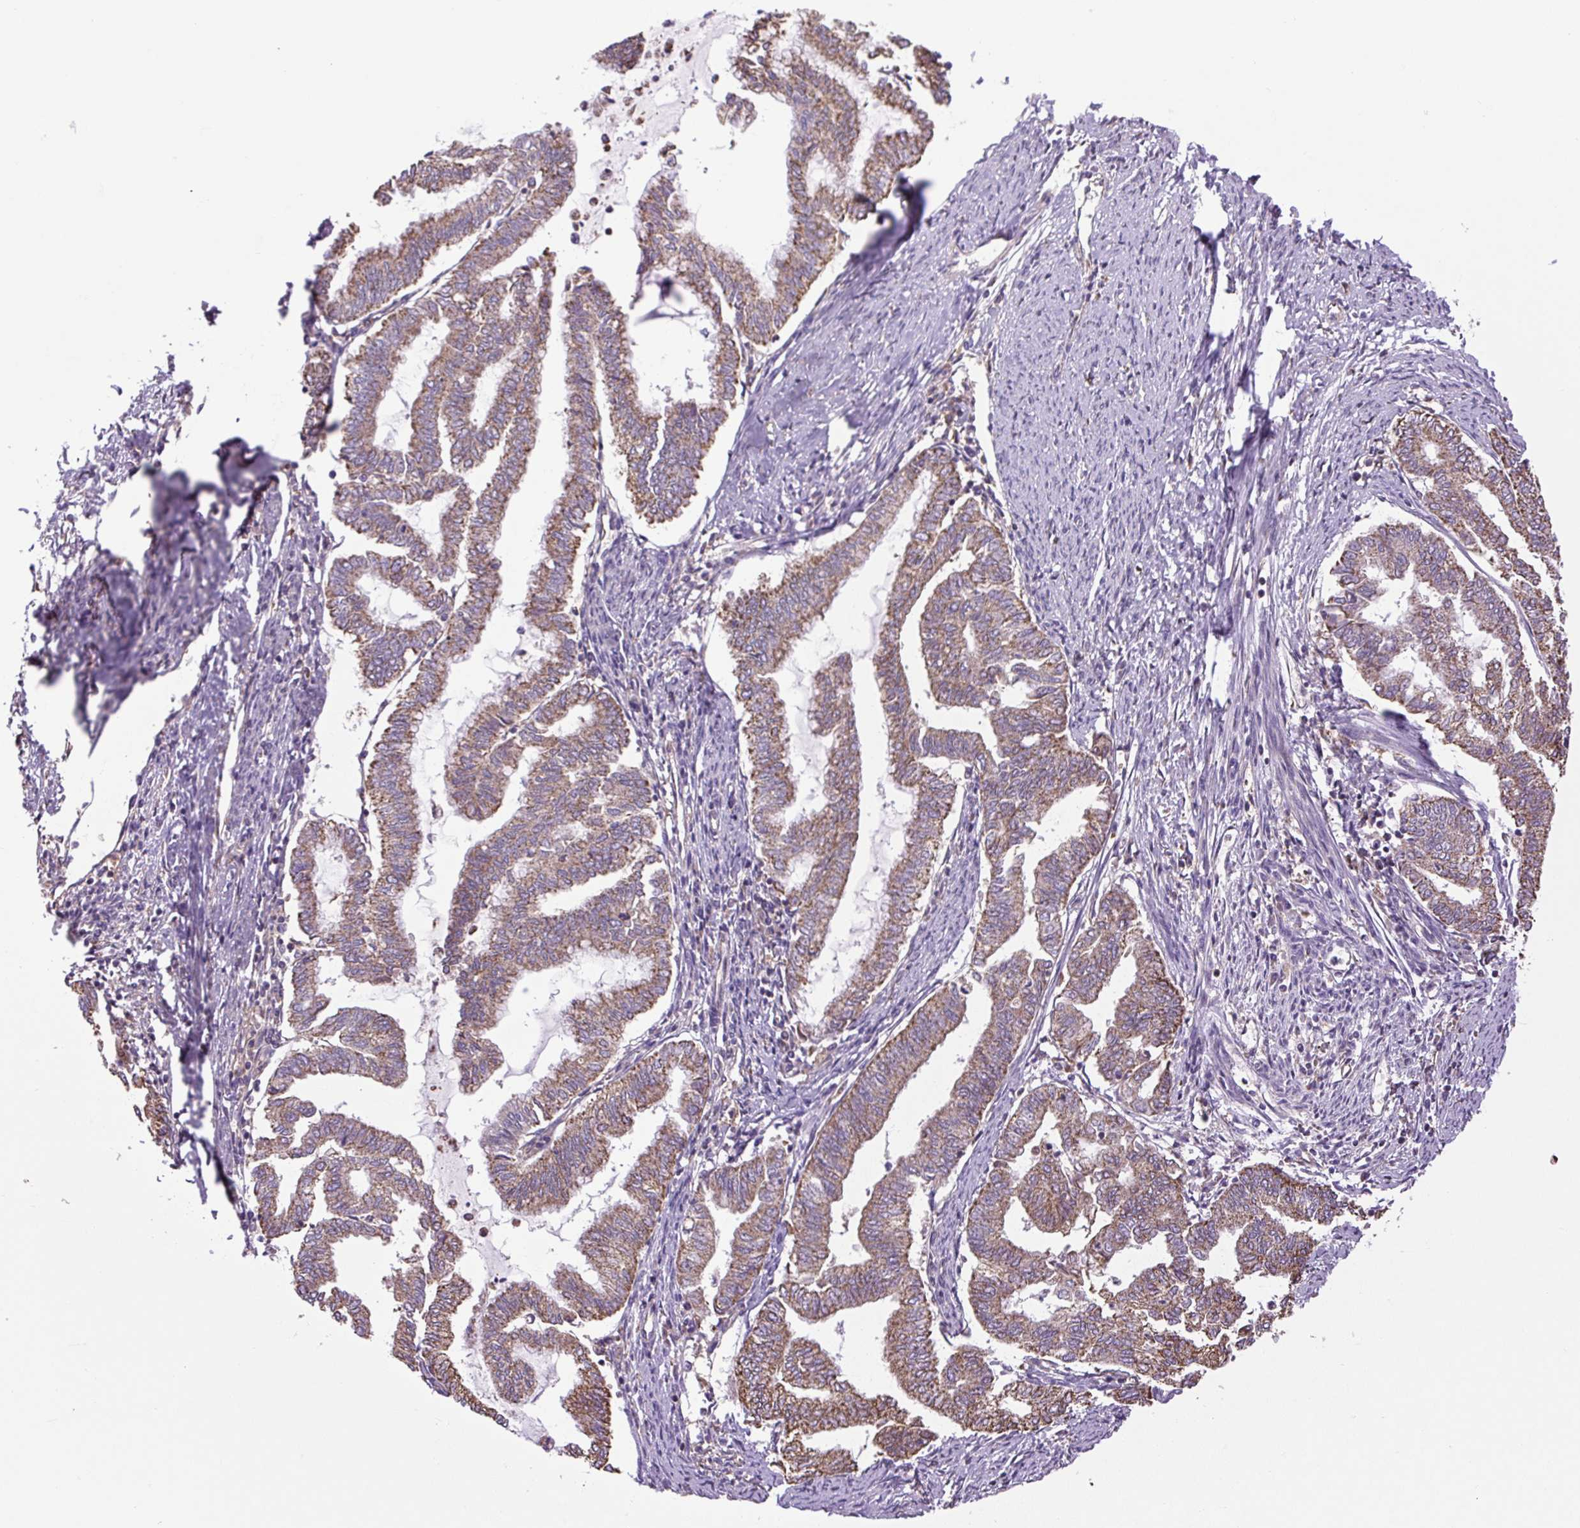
{"staining": {"intensity": "moderate", "quantity": ">75%", "location": "cytoplasmic/membranous"}, "tissue": "endometrial cancer", "cell_type": "Tumor cells", "image_type": "cancer", "snomed": [{"axis": "morphology", "description": "Adenocarcinoma, NOS"}, {"axis": "topography", "description": "Endometrium"}], "caption": "Endometrial cancer was stained to show a protein in brown. There is medium levels of moderate cytoplasmic/membranous staining in about >75% of tumor cells.", "gene": "PLCG1", "patient": {"sex": "female", "age": 79}}